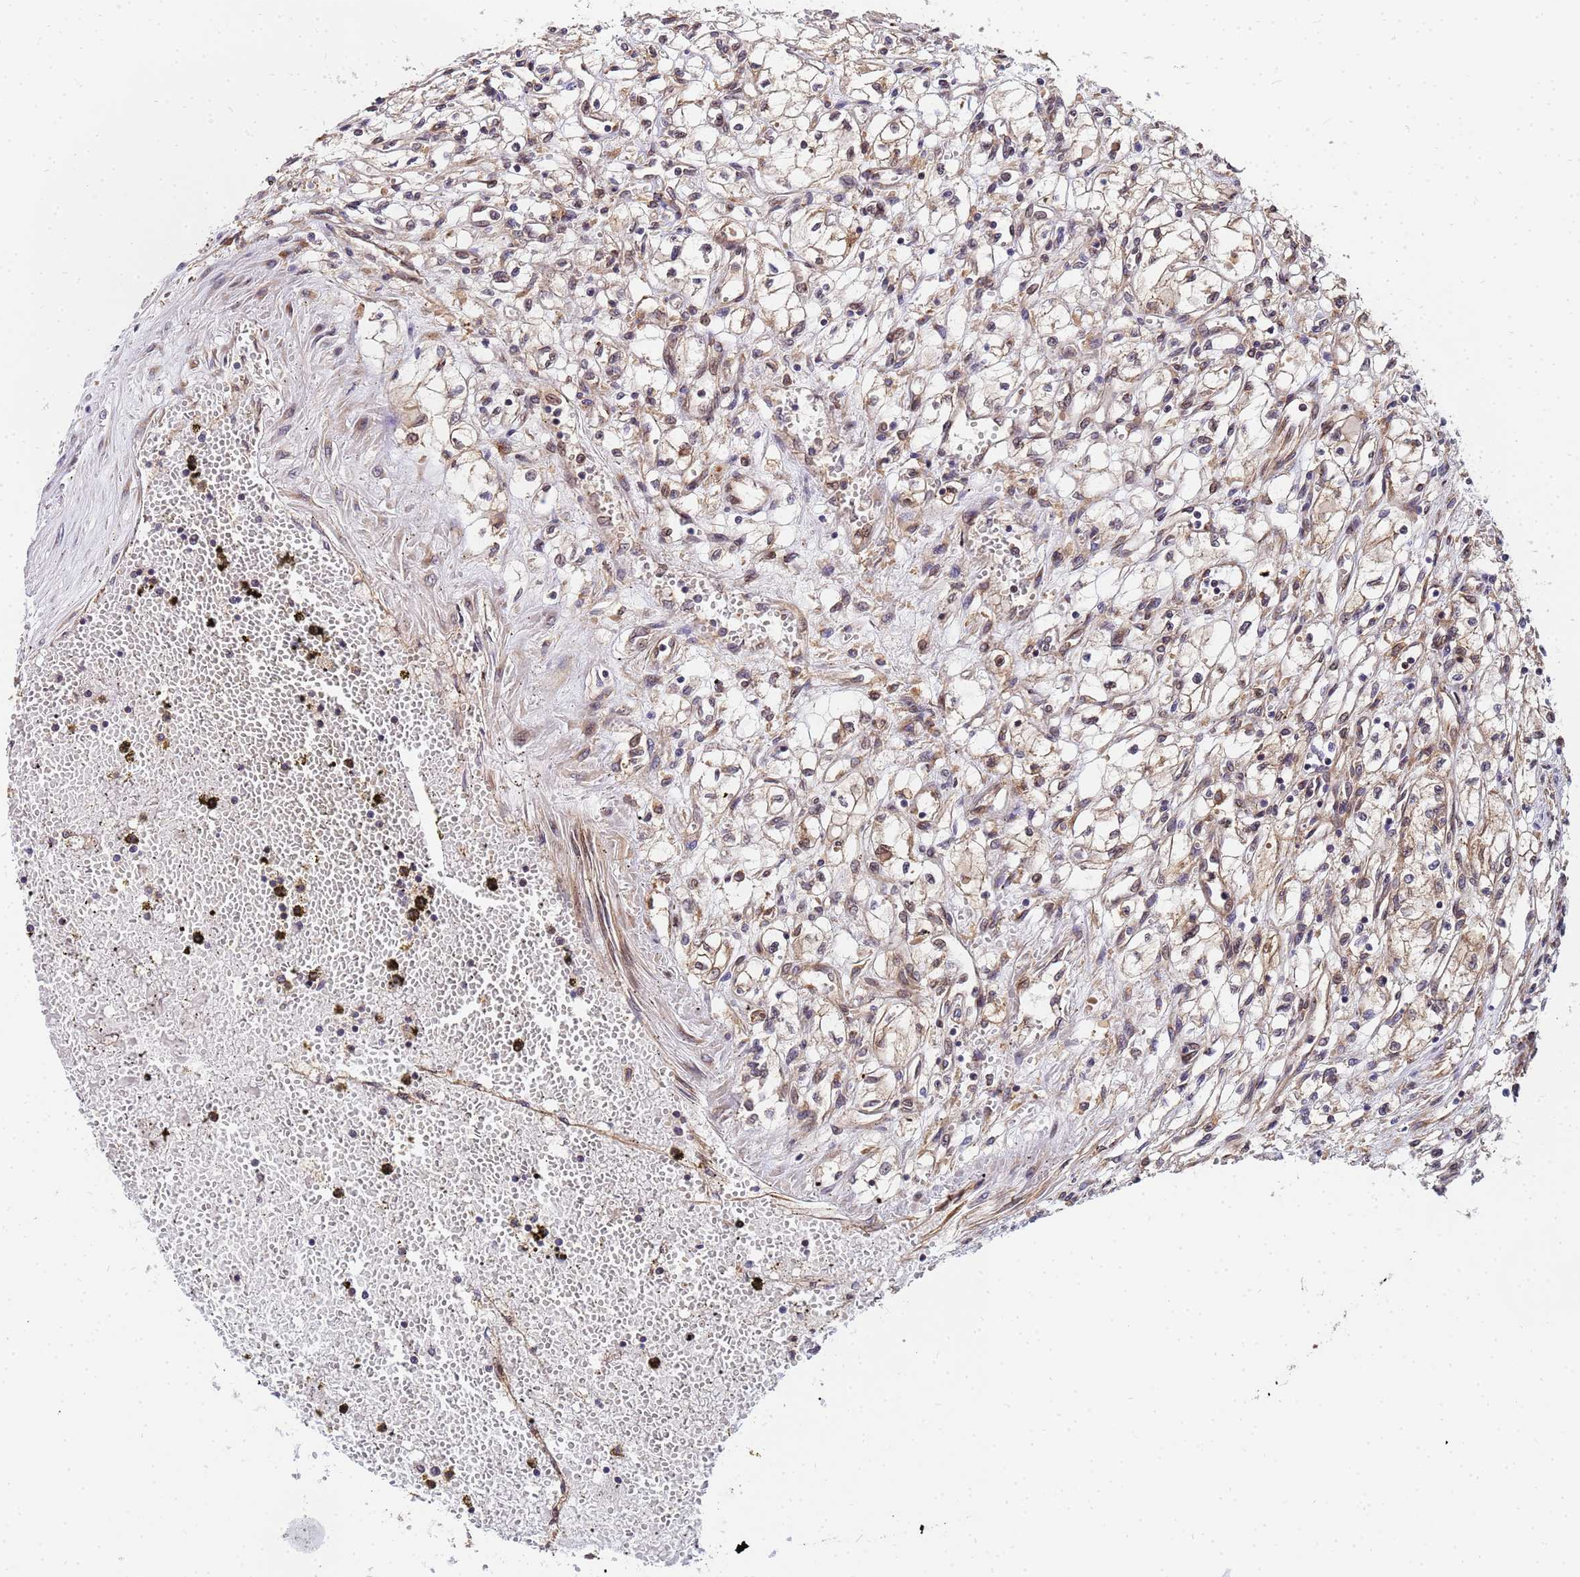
{"staining": {"intensity": "weak", "quantity": ">75%", "location": "cytoplasmic/membranous"}, "tissue": "renal cancer", "cell_type": "Tumor cells", "image_type": "cancer", "snomed": [{"axis": "morphology", "description": "Adenocarcinoma, NOS"}, {"axis": "topography", "description": "Kidney"}], "caption": "An image of human renal cancer stained for a protein reveals weak cytoplasmic/membranous brown staining in tumor cells. The protein is stained brown, and the nuclei are stained in blue (DAB (3,3'-diaminobenzidine) IHC with brightfield microscopy, high magnification).", "gene": "UNC93B1", "patient": {"sex": "male", "age": 59}}